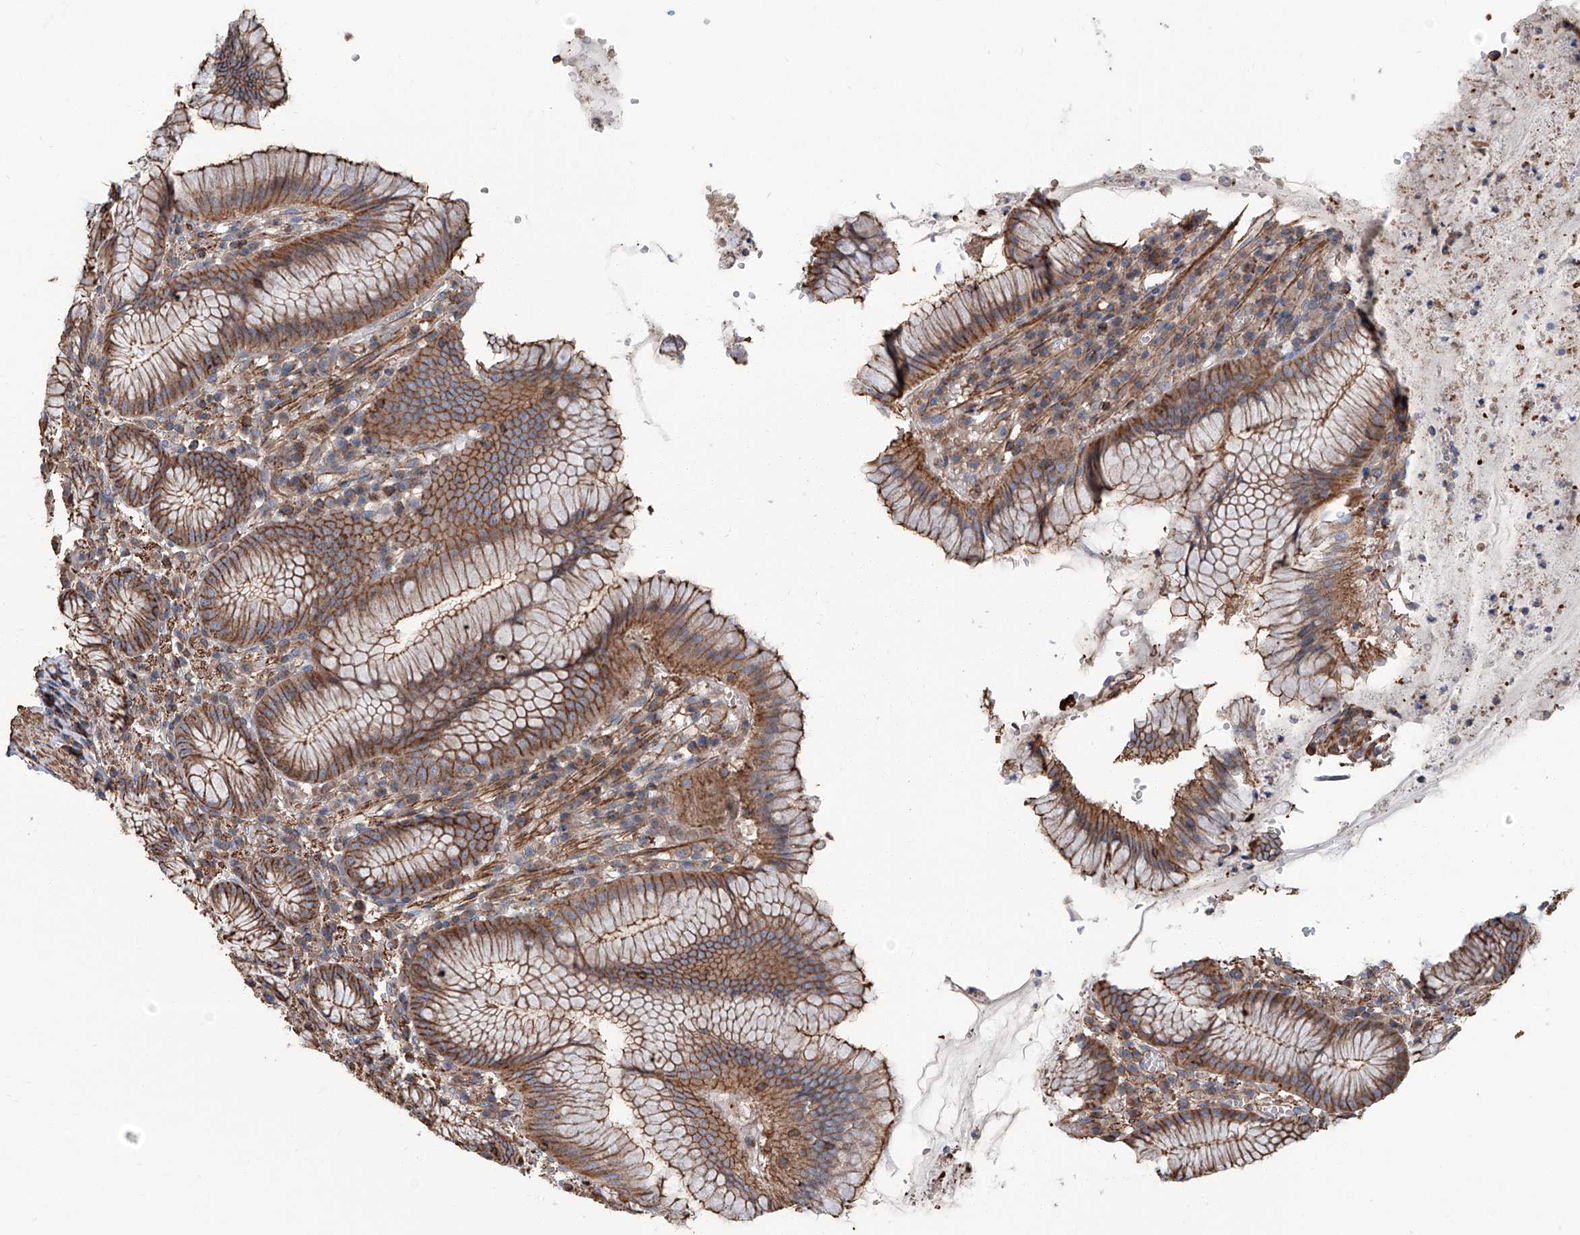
{"staining": {"intensity": "strong", "quantity": ">75%", "location": "cytoplasmic/membranous"}, "tissue": "stomach", "cell_type": "Glandular cells", "image_type": "normal", "snomed": [{"axis": "morphology", "description": "Normal tissue, NOS"}, {"axis": "topography", "description": "Stomach"}], "caption": "The immunohistochemical stain shows strong cytoplasmic/membranous expression in glandular cells of benign stomach. Using DAB (brown) and hematoxylin (blue) stains, captured at high magnification using brightfield microscopy.", "gene": "PIEZO2", "patient": {"sex": "male", "age": 55}}